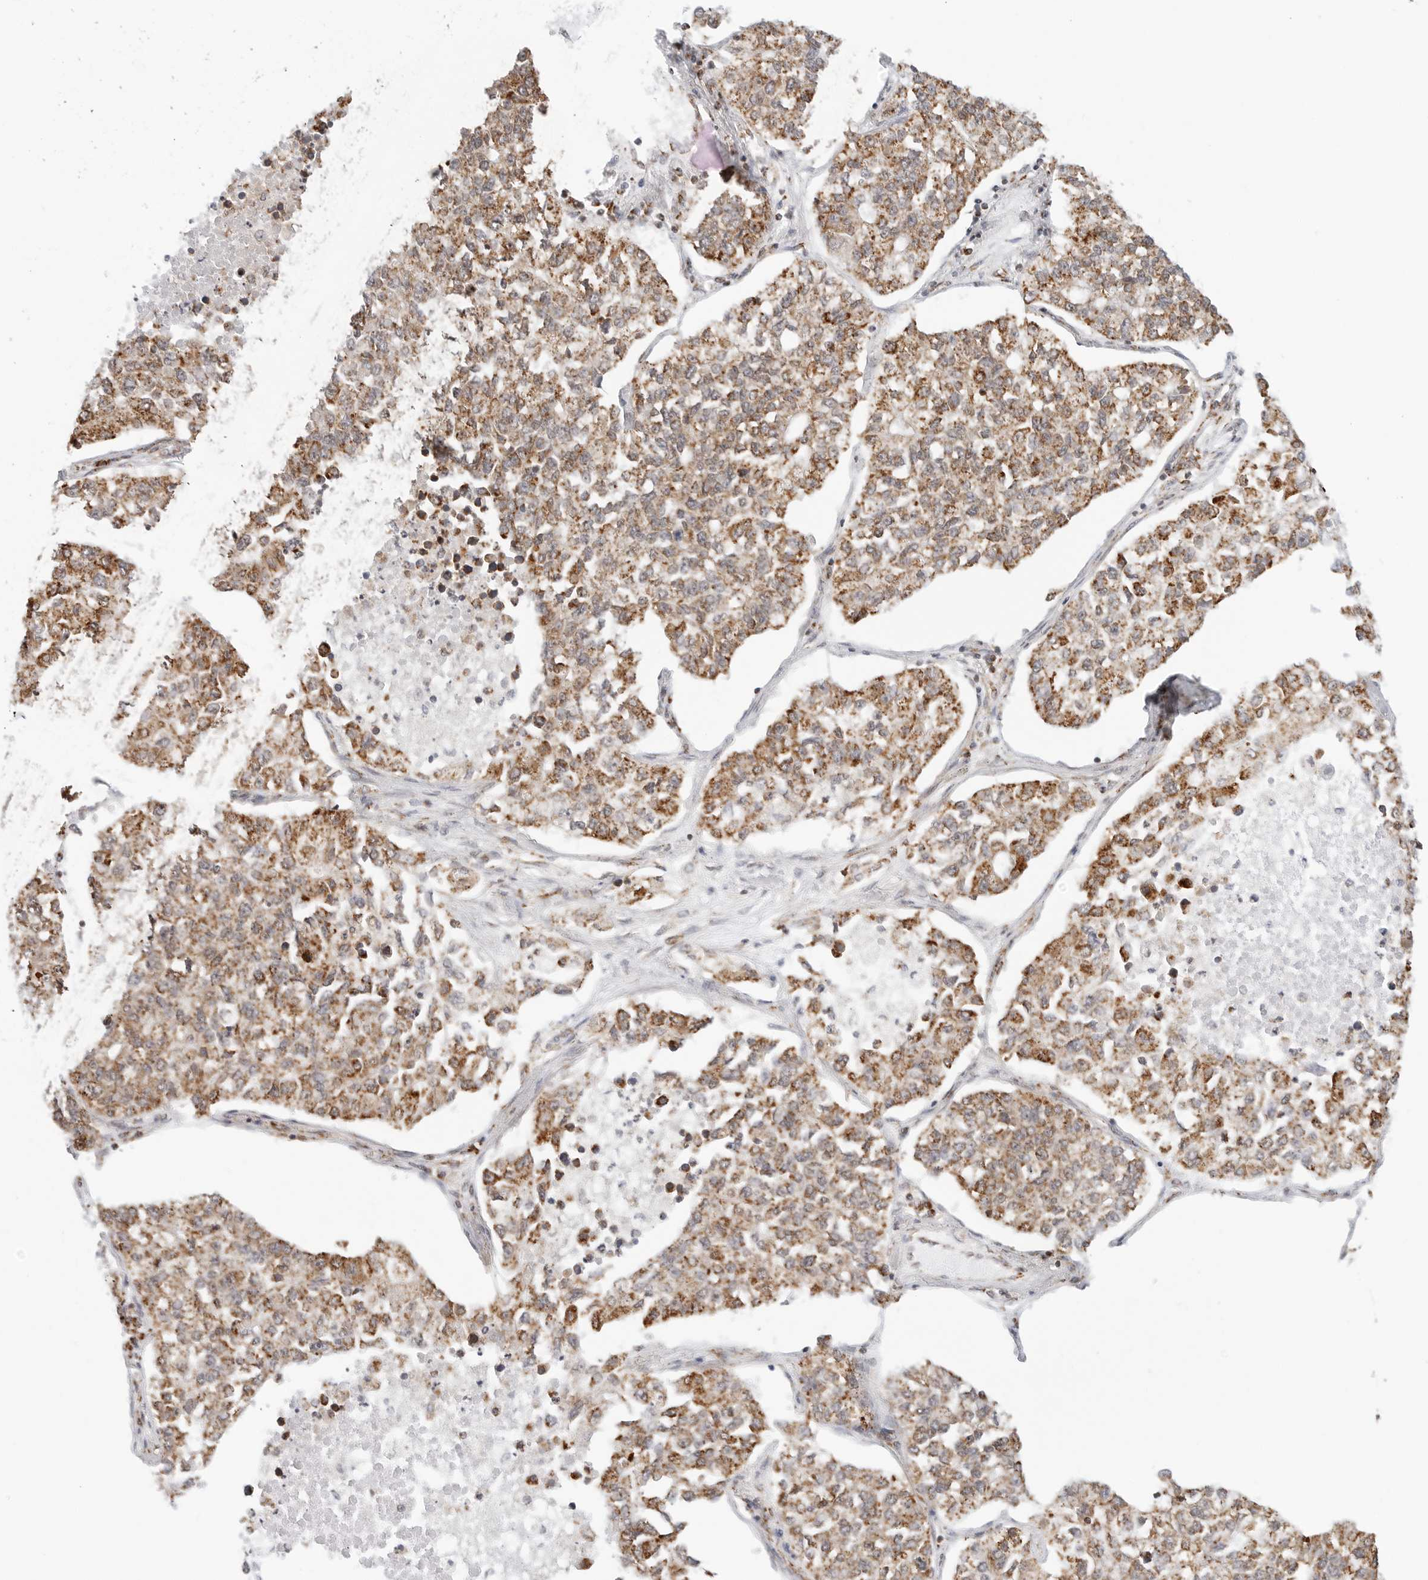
{"staining": {"intensity": "moderate", "quantity": ">75%", "location": "cytoplasmic/membranous"}, "tissue": "lung cancer", "cell_type": "Tumor cells", "image_type": "cancer", "snomed": [{"axis": "morphology", "description": "Adenocarcinoma, NOS"}, {"axis": "topography", "description": "Lung"}], "caption": "Lung adenocarcinoma tissue shows moderate cytoplasmic/membranous expression in about >75% of tumor cells", "gene": "POLR3GL", "patient": {"sex": "male", "age": 49}}